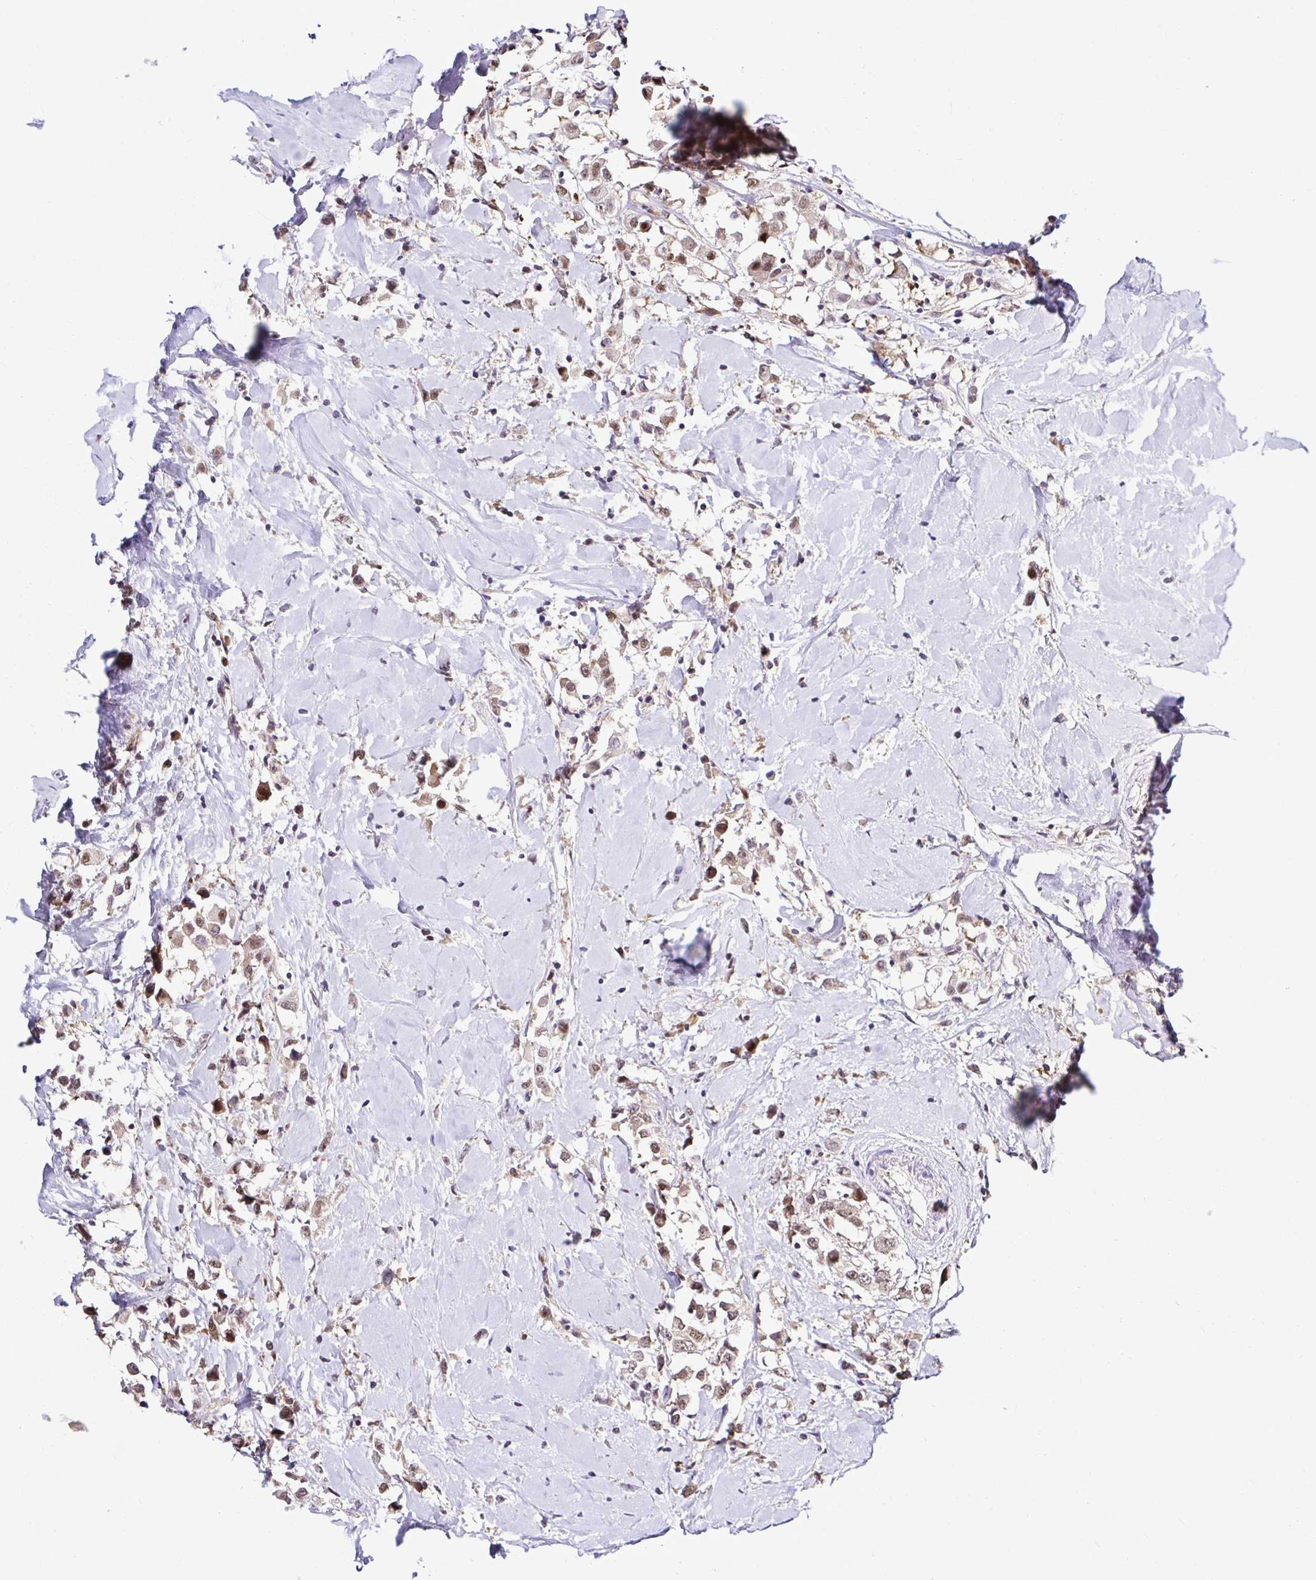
{"staining": {"intensity": "weak", "quantity": ">75%", "location": "nuclear"}, "tissue": "breast cancer", "cell_type": "Tumor cells", "image_type": "cancer", "snomed": [{"axis": "morphology", "description": "Duct carcinoma"}, {"axis": "topography", "description": "Breast"}], "caption": "An immunohistochemistry (IHC) photomicrograph of neoplastic tissue is shown. Protein staining in brown labels weak nuclear positivity in breast cancer (intraductal carcinoma) within tumor cells. (DAB = brown stain, brightfield microscopy at high magnification).", "gene": "PSMD3", "patient": {"sex": "female", "age": 61}}